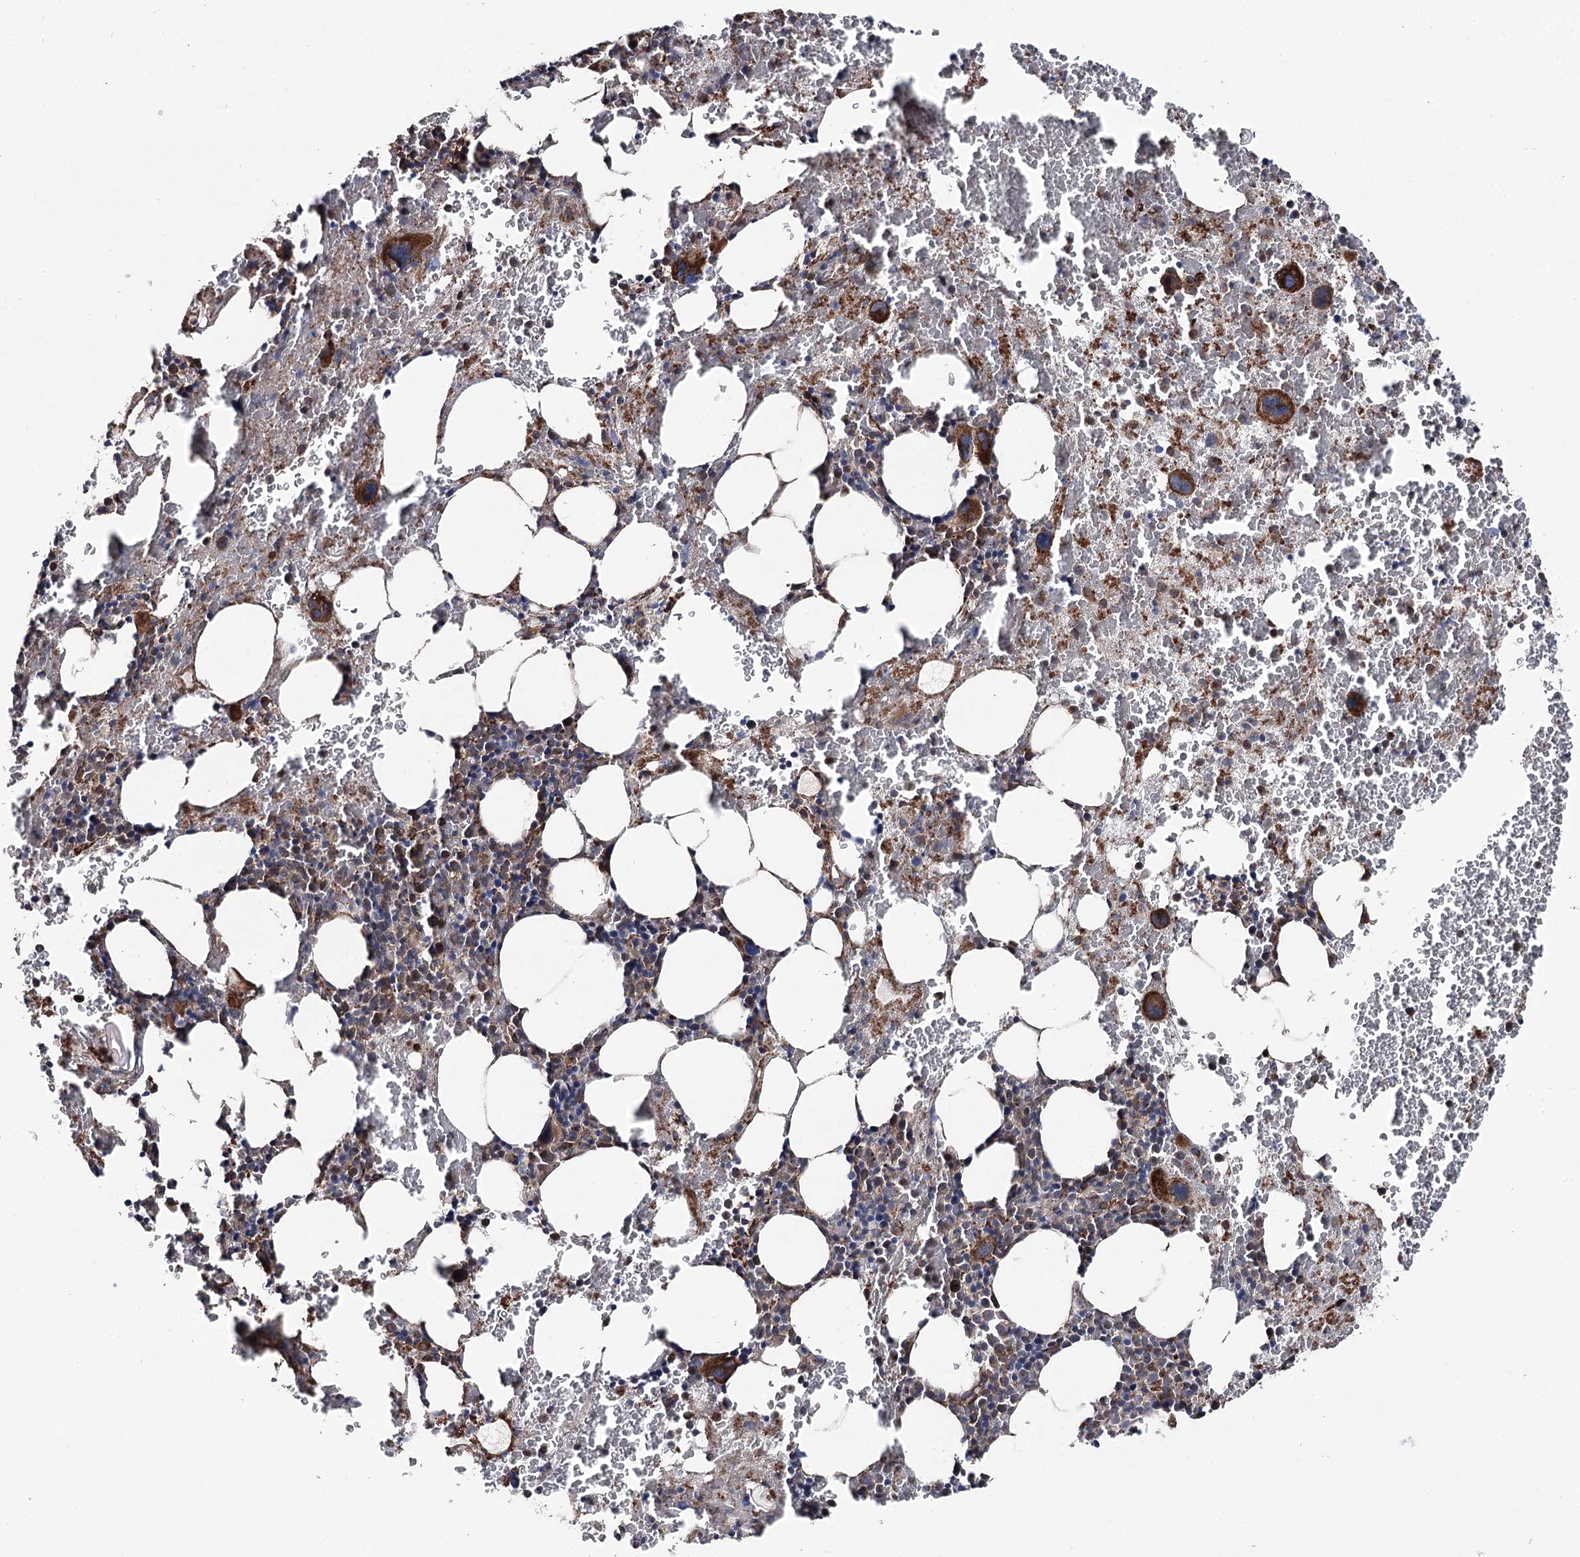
{"staining": {"intensity": "strong", "quantity": "25%-75%", "location": "cytoplasmic/membranous"}, "tissue": "bone marrow", "cell_type": "Hematopoietic cells", "image_type": "normal", "snomed": [{"axis": "morphology", "description": "Normal tissue, NOS"}, {"axis": "topography", "description": "Bone marrow"}], "caption": "About 25%-75% of hematopoietic cells in unremarkable human bone marrow demonstrate strong cytoplasmic/membranous protein expression as visualized by brown immunohistochemical staining.", "gene": "MIB1", "patient": {"sex": "male", "age": 36}}